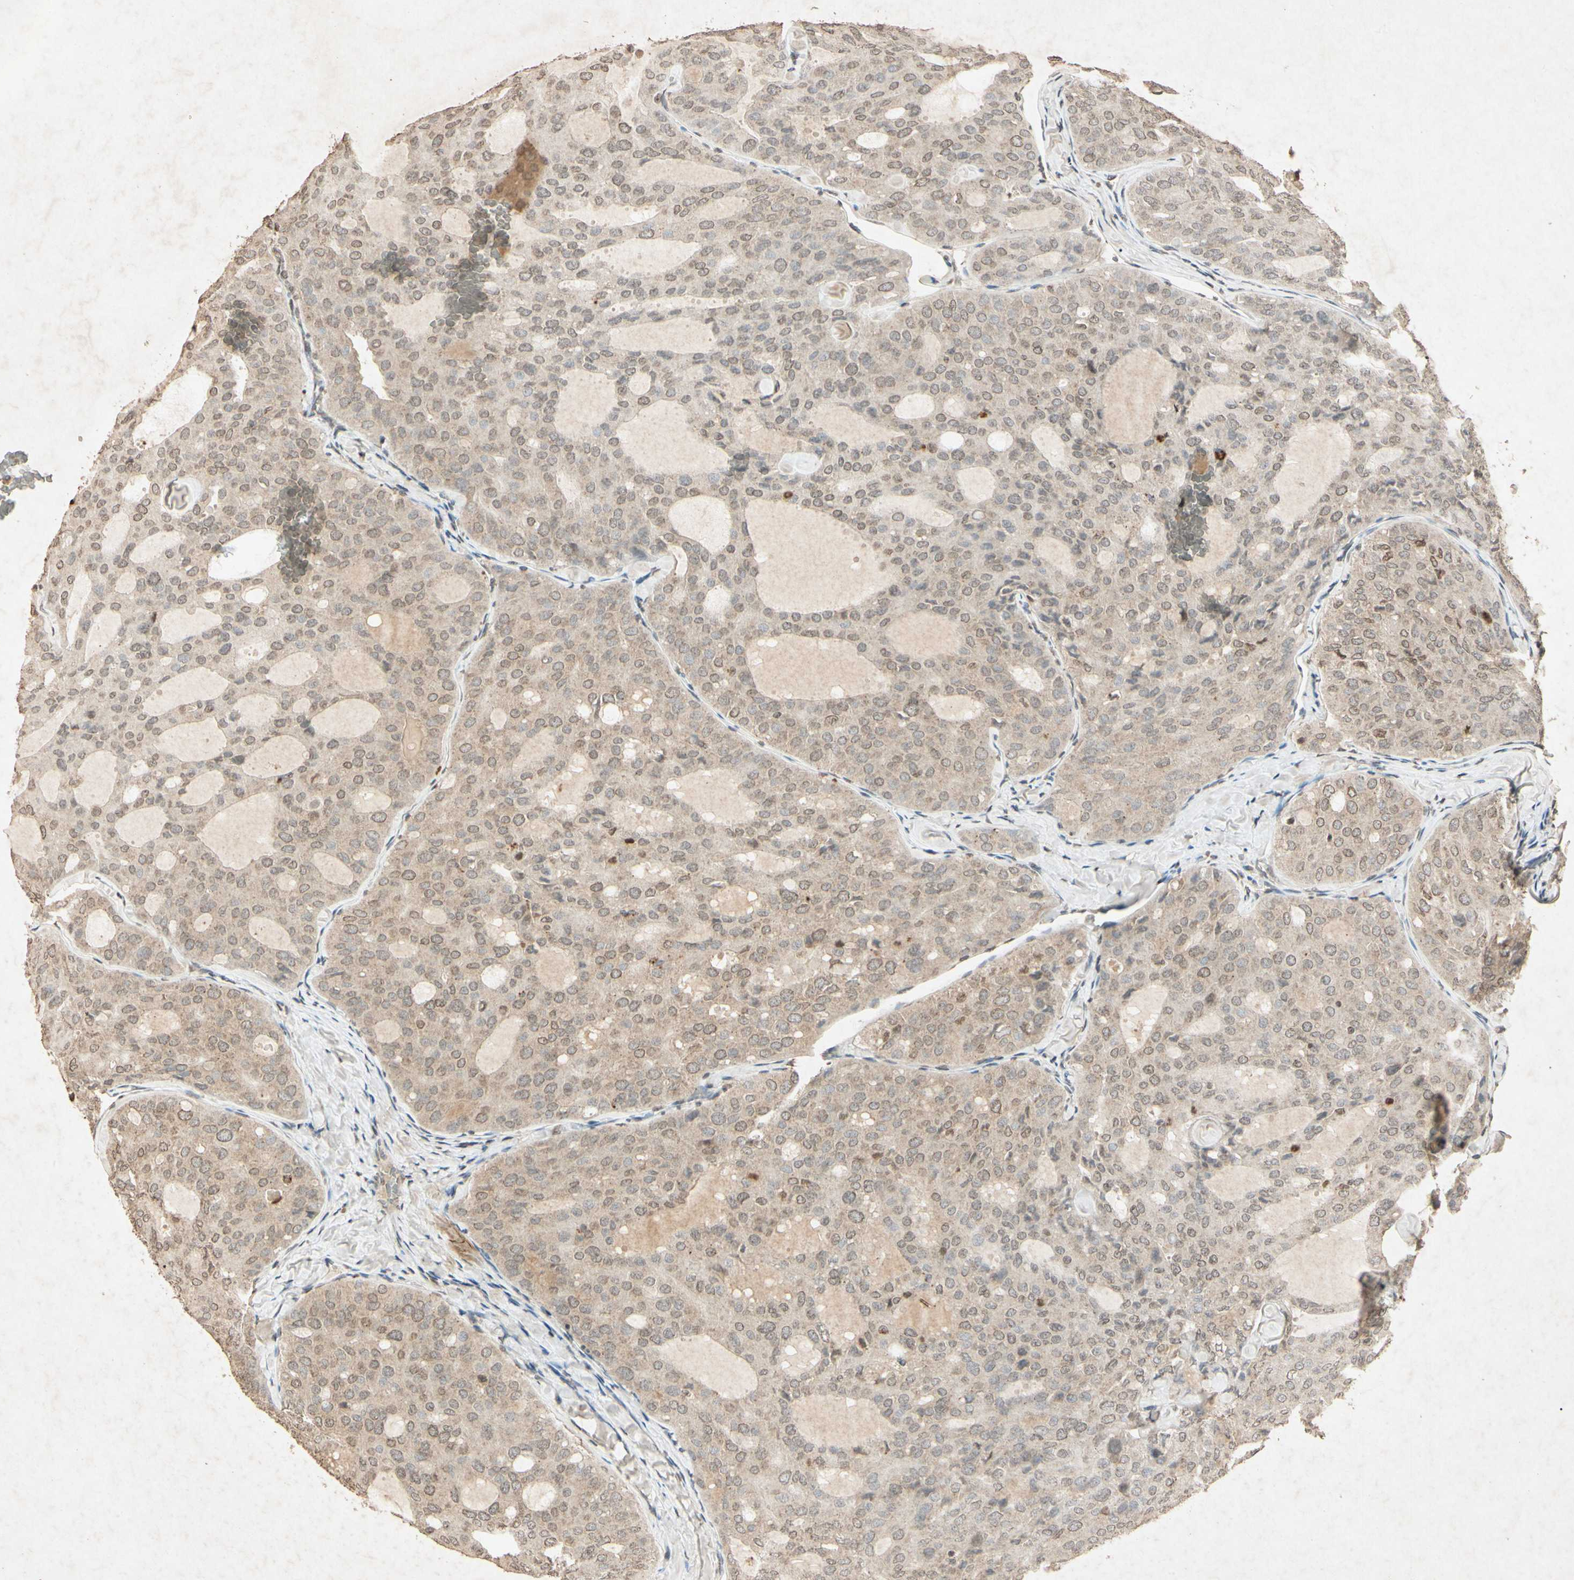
{"staining": {"intensity": "weak", "quantity": ">75%", "location": "cytoplasmic/membranous"}, "tissue": "thyroid cancer", "cell_type": "Tumor cells", "image_type": "cancer", "snomed": [{"axis": "morphology", "description": "Follicular adenoma carcinoma, NOS"}, {"axis": "topography", "description": "Thyroid gland"}], "caption": "Thyroid cancer was stained to show a protein in brown. There is low levels of weak cytoplasmic/membranous expression in about >75% of tumor cells.", "gene": "MSRB1", "patient": {"sex": "male", "age": 75}}